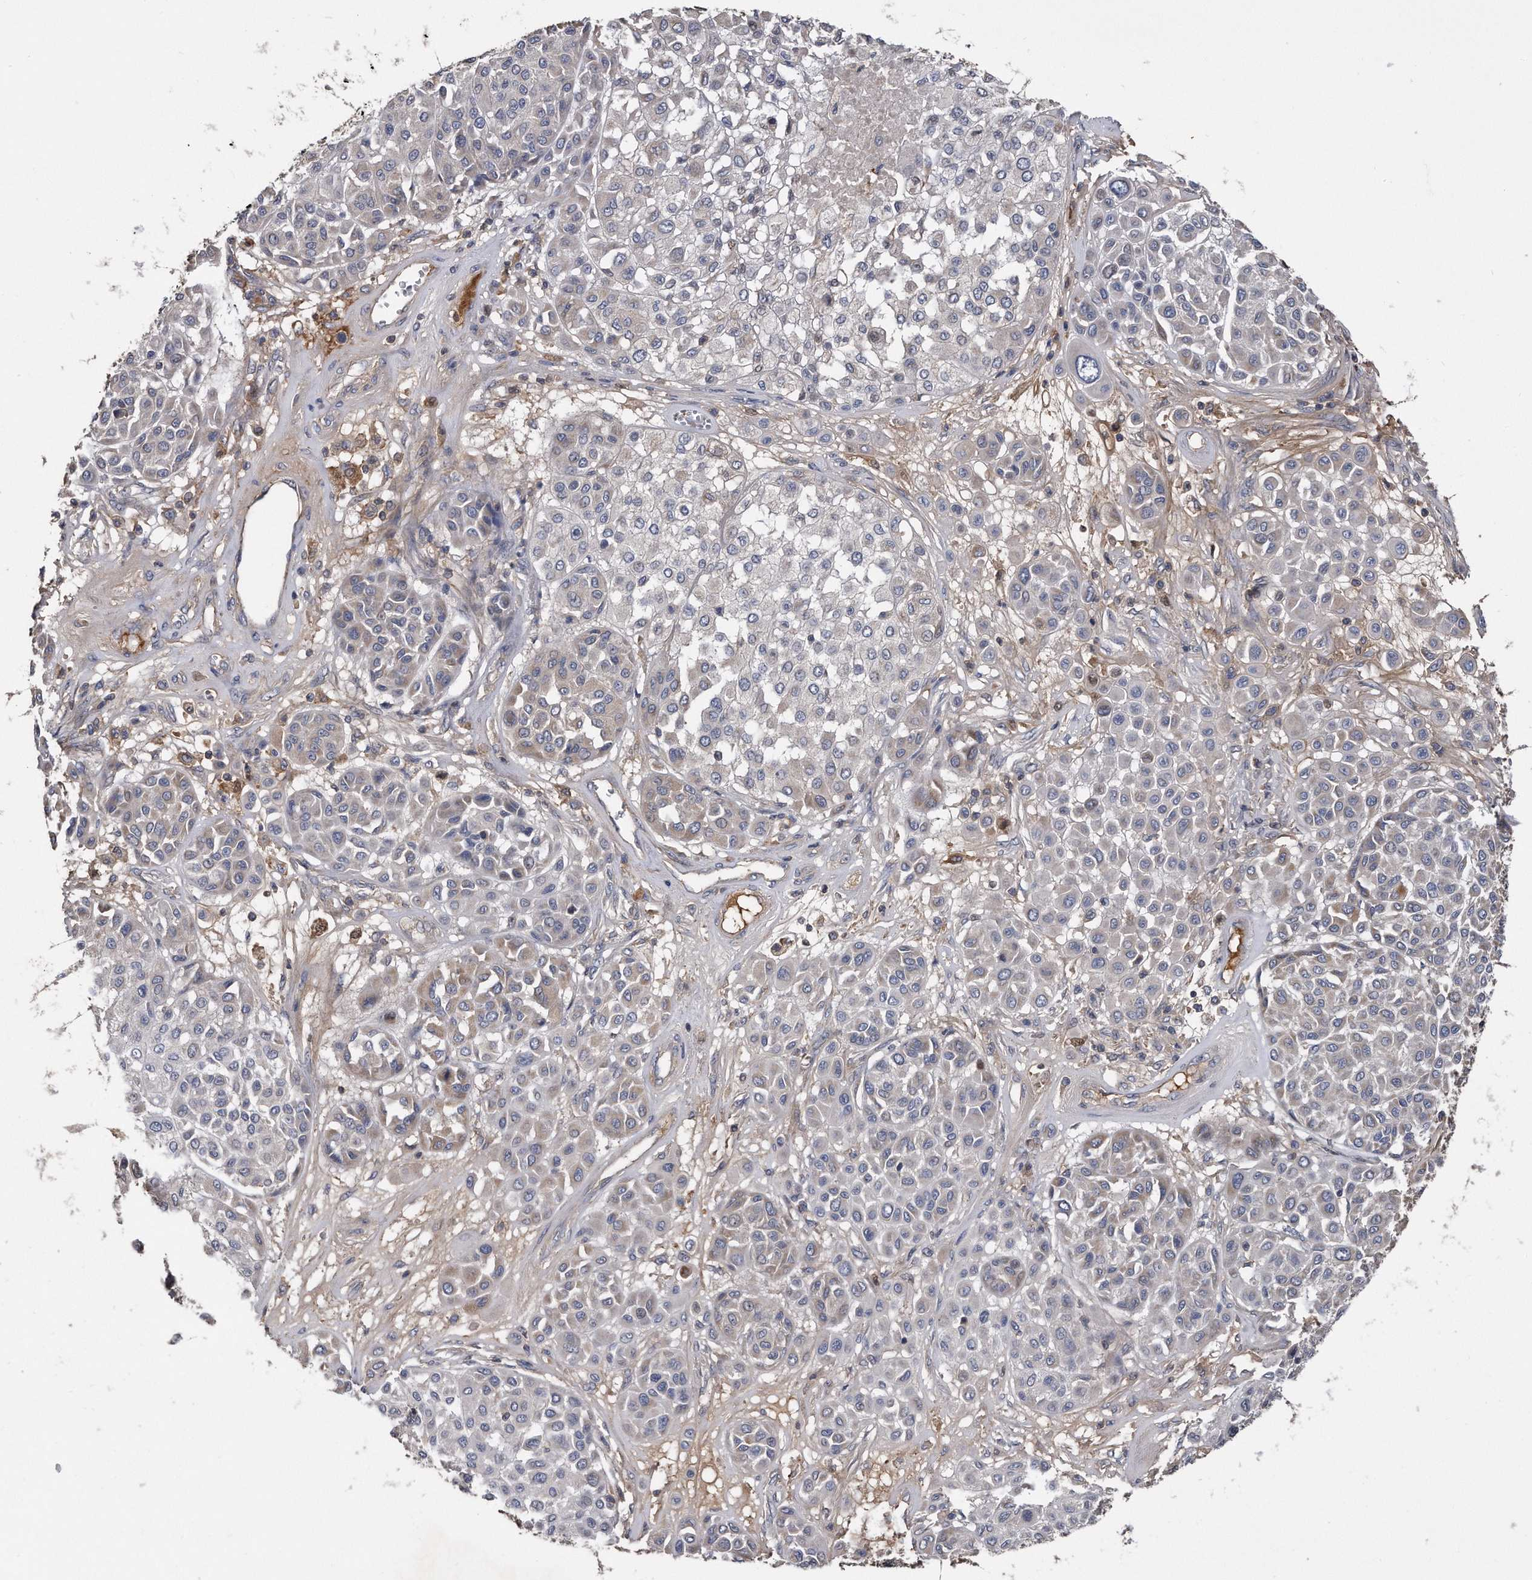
{"staining": {"intensity": "negative", "quantity": "none", "location": "none"}, "tissue": "melanoma", "cell_type": "Tumor cells", "image_type": "cancer", "snomed": [{"axis": "morphology", "description": "Malignant melanoma, Metastatic site"}, {"axis": "topography", "description": "Soft tissue"}], "caption": "High magnification brightfield microscopy of malignant melanoma (metastatic site) stained with DAB (brown) and counterstained with hematoxylin (blue): tumor cells show no significant expression. (Immunohistochemistry, brightfield microscopy, high magnification).", "gene": "KCND3", "patient": {"sex": "male", "age": 41}}